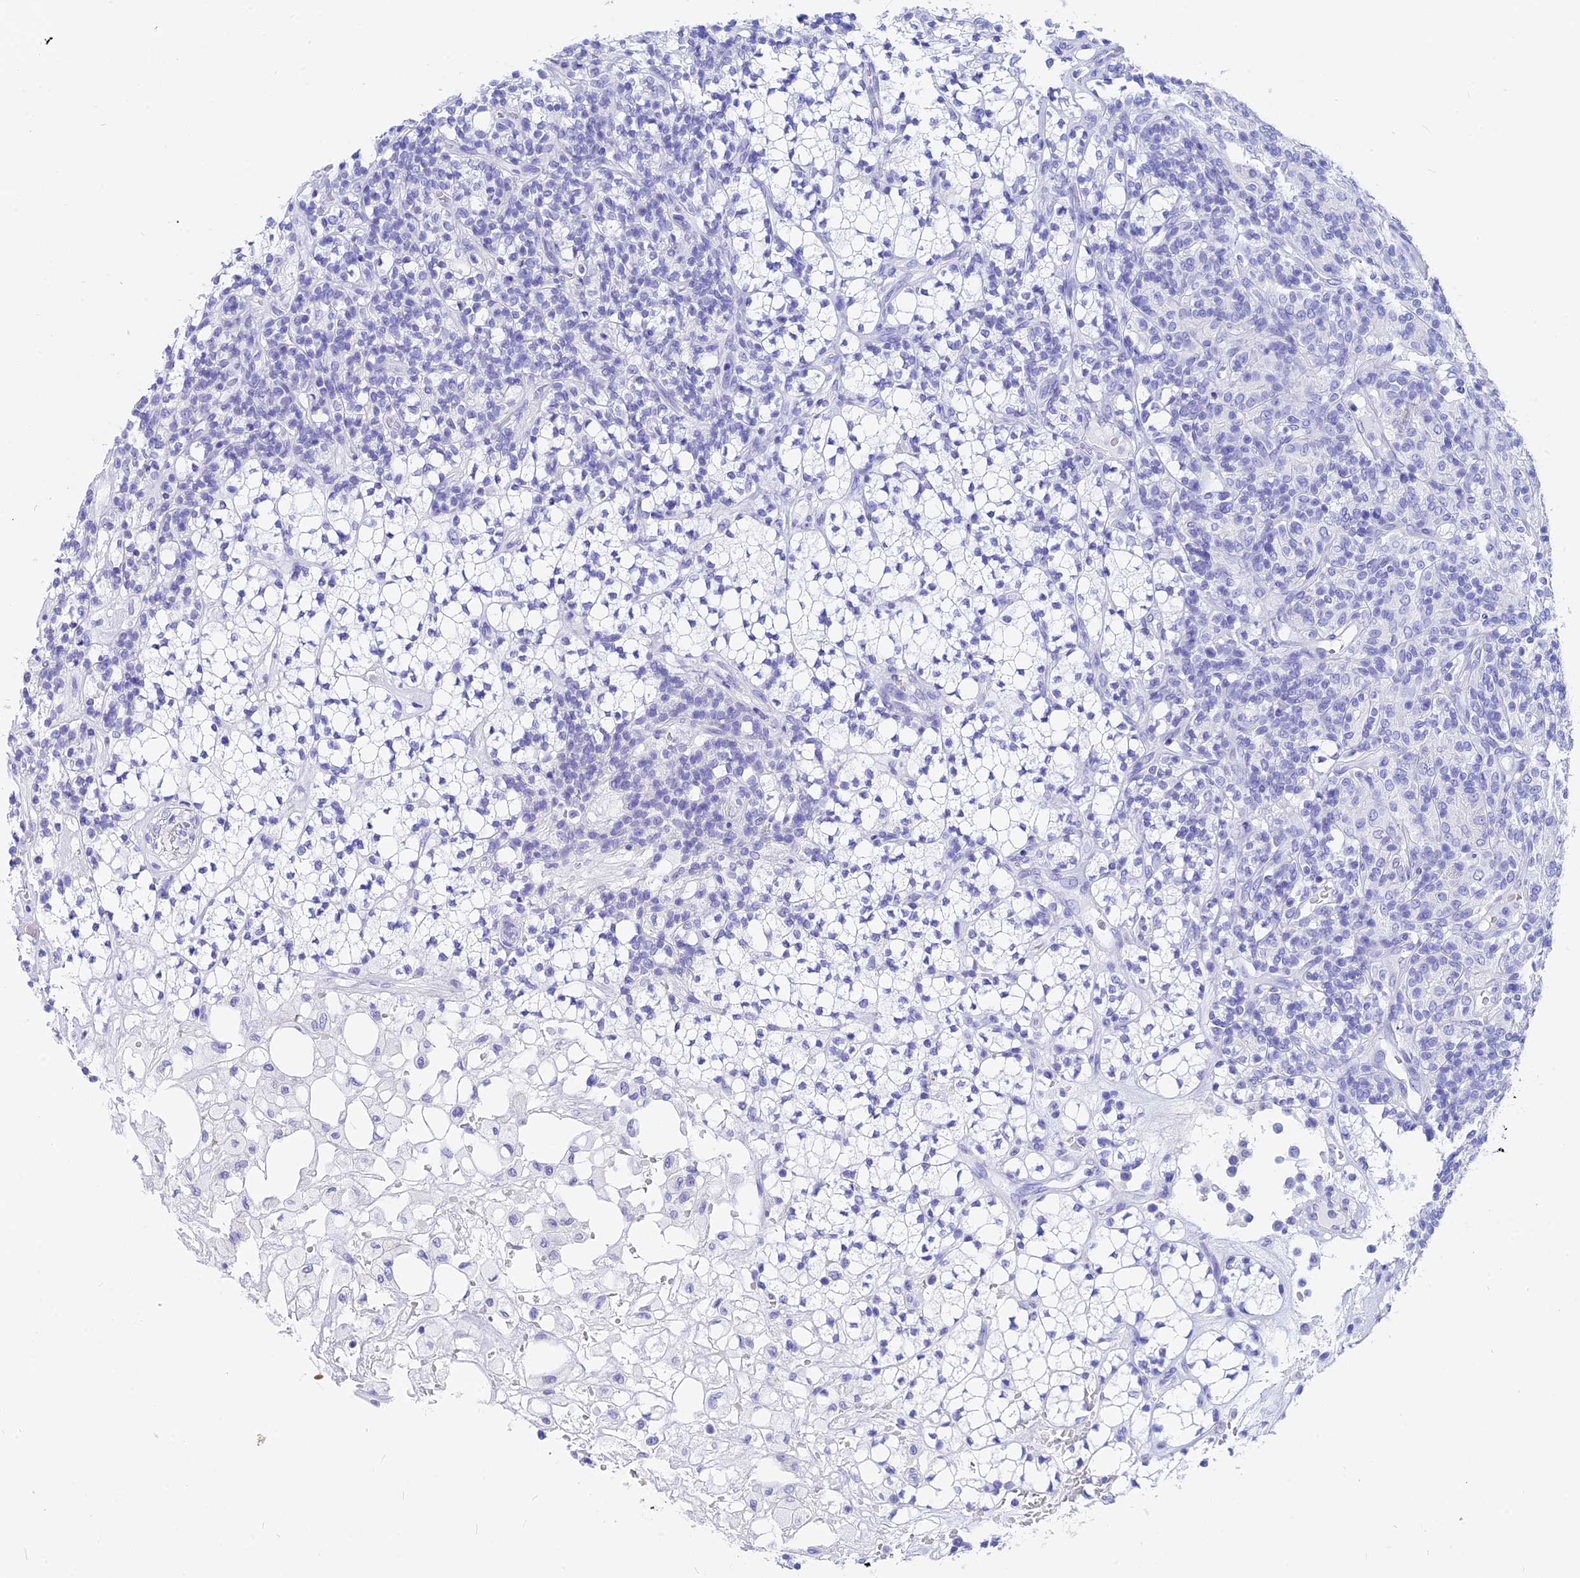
{"staining": {"intensity": "negative", "quantity": "none", "location": "none"}, "tissue": "renal cancer", "cell_type": "Tumor cells", "image_type": "cancer", "snomed": [{"axis": "morphology", "description": "Adenocarcinoma, NOS"}, {"axis": "topography", "description": "Kidney"}], "caption": "A micrograph of human adenocarcinoma (renal) is negative for staining in tumor cells. The staining is performed using DAB (3,3'-diaminobenzidine) brown chromogen with nuclei counter-stained in using hematoxylin.", "gene": "ISCA1", "patient": {"sex": "male", "age": 77}}